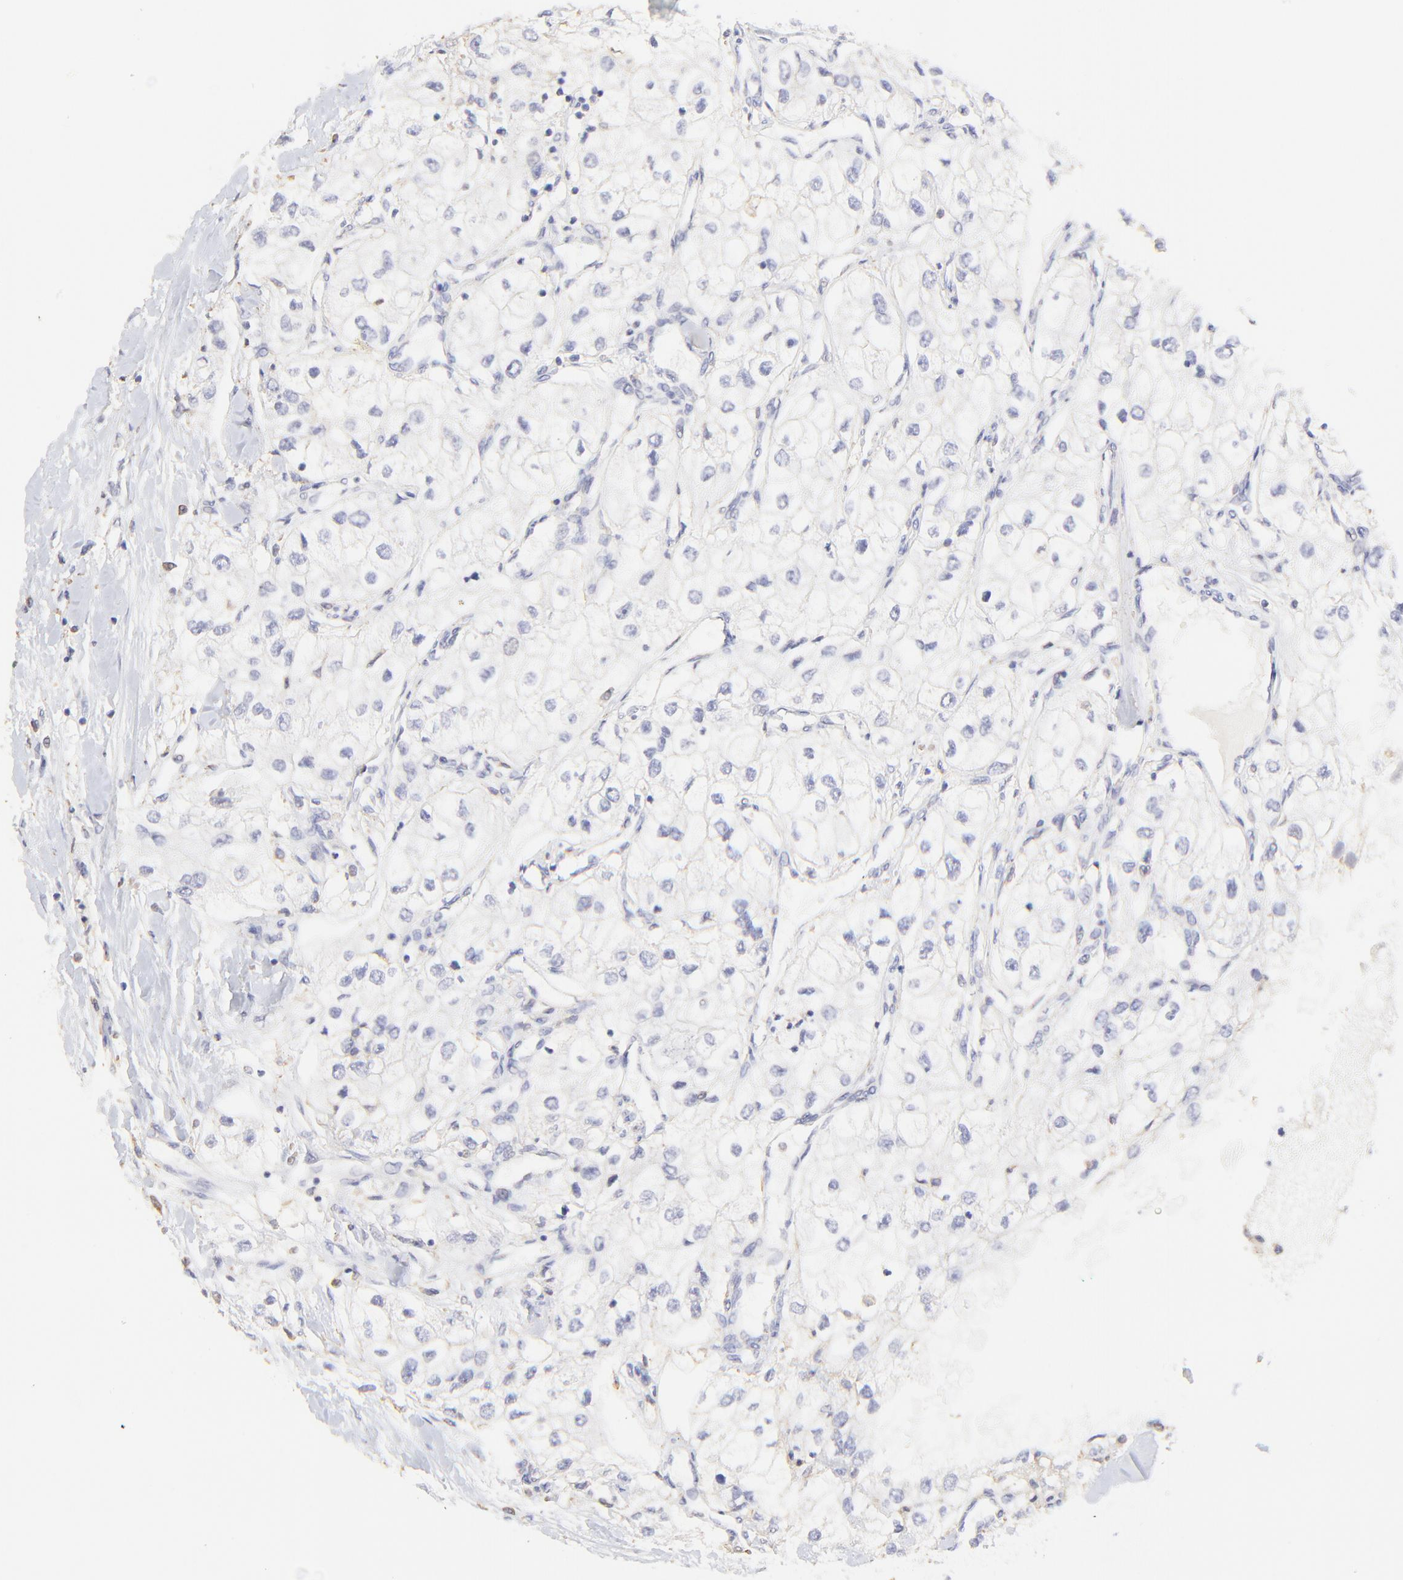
{"staining": {"intensity": "negative", "quantity": "none", "location": "none"}, "tissue": "renal cancer", "cell_type": "Tumor cells", "image_type": "cancer", "snomed": [{"axis": "morphology", "description": "Adenocarcinoma, NOS"}, {"axis": "topography", "description": "Kidney"}], "caption": "Immunohistochemistry of human adenocarcinoma (renal) shows no positivity in tumor cells.", "gene": "LHFPL1", "patient": {"sex": "male", "age": 57}}